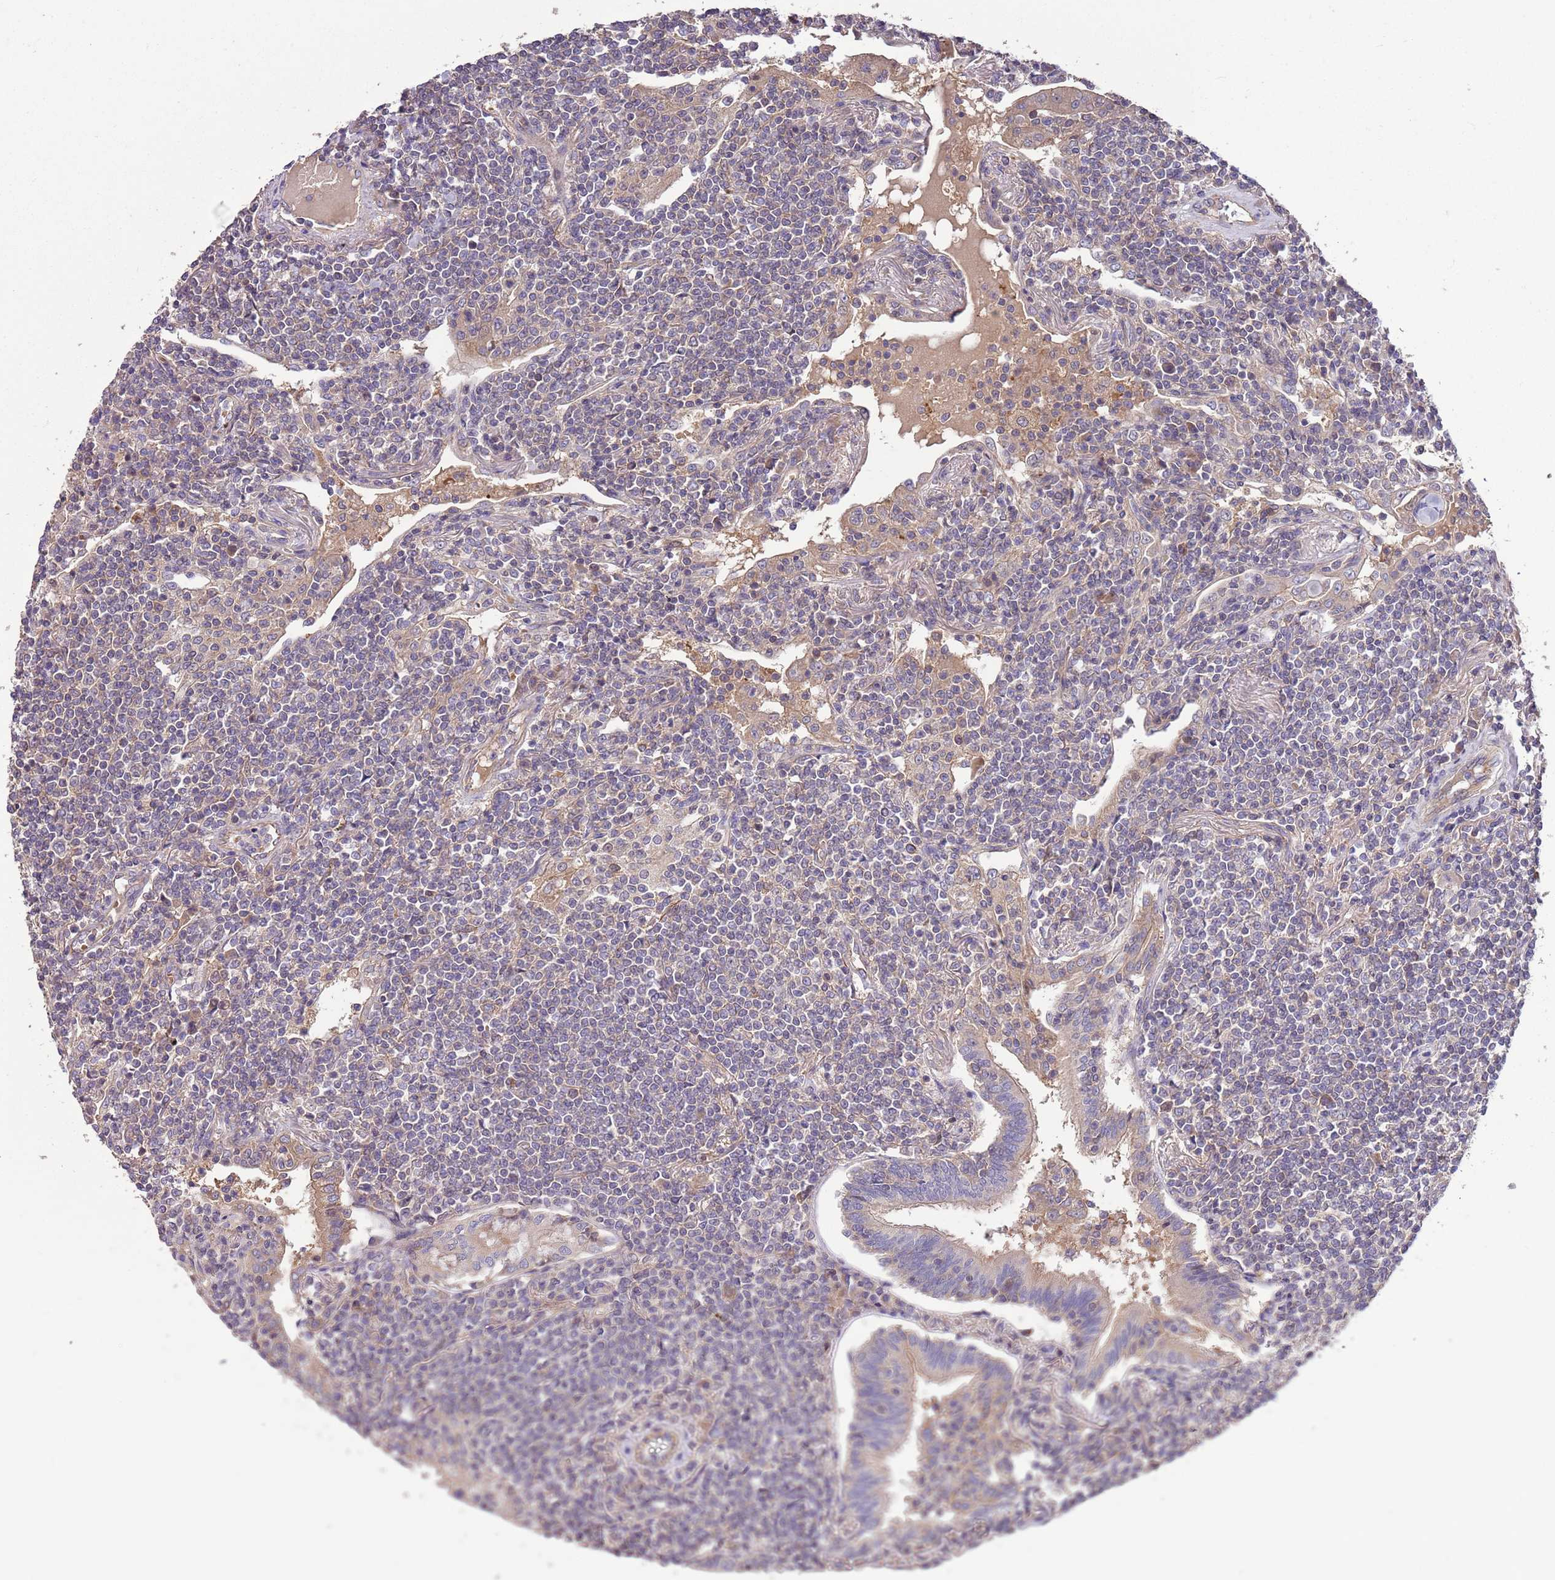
{"staining": {"intensity": "negative", "quantity": "none", "location": "none"}, "tissue": "lymphoma", "cell_type": "Tumor cells", "image_type": "cancer", "snomed": [{"axis": "morphology", "description": "Malignant lymphoma, non-Hodgkin's type, Low grade"}, {"axis": "topography", "description": "Lung"}], "caption": "An image of human malignant lymphoma, non-Hodgkin's type (low-grade) is negative for staining in tumor cells. Brightfield microscopy of immunohistochemistry (IHC) stained with DAB (brown) and hematoxylin (blue), captured at high magnification.", "gene": "FAM89B", "patient": {"sex": "female", "age": 71}}